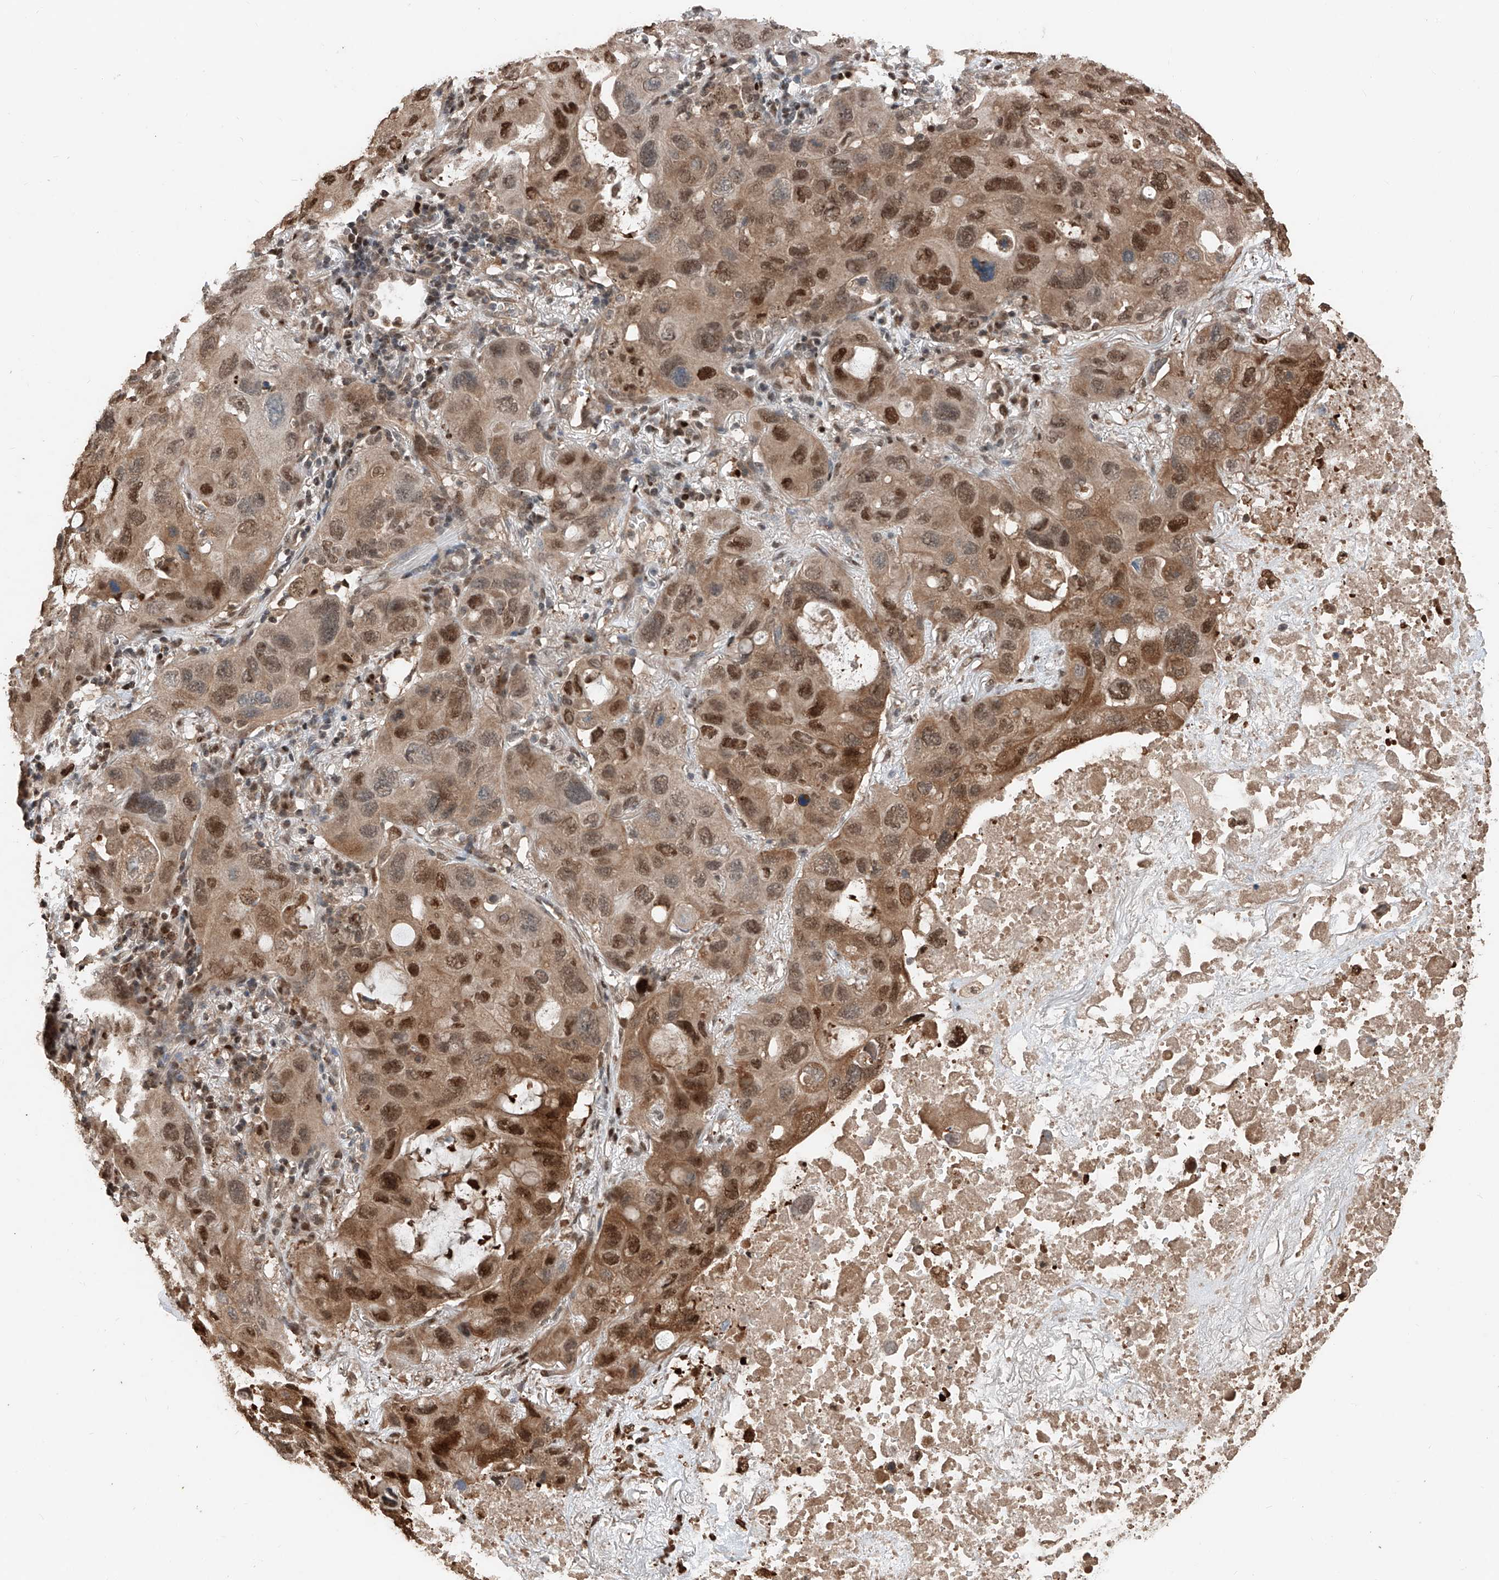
{"staining": {"intensity": "moderate", "quantity": ">75%", "location": "cytoplasmic/membranous,nuclear"}, "tissue": "lung cancer", "cell_type": "Tumor cells", "image_type": "cancer", "snomed": [{"axis": "morphology", "description": "Squamous cell carcinoma, NOS"}, {"axis": "topography", "description": "Lung"}], "caption": "DAB (3,3'-diaminobenzidine) immunohistochemical staining of human lung cancer demonstrates moderate cytoplasmic/membranous and nuclear protein expression in about >75% of tumor cells. (brown staining indicates protein expression, while blue staining denotes nuclei).", "gene": "RMND1", "patient": {"sex": "female", "age": 73}}